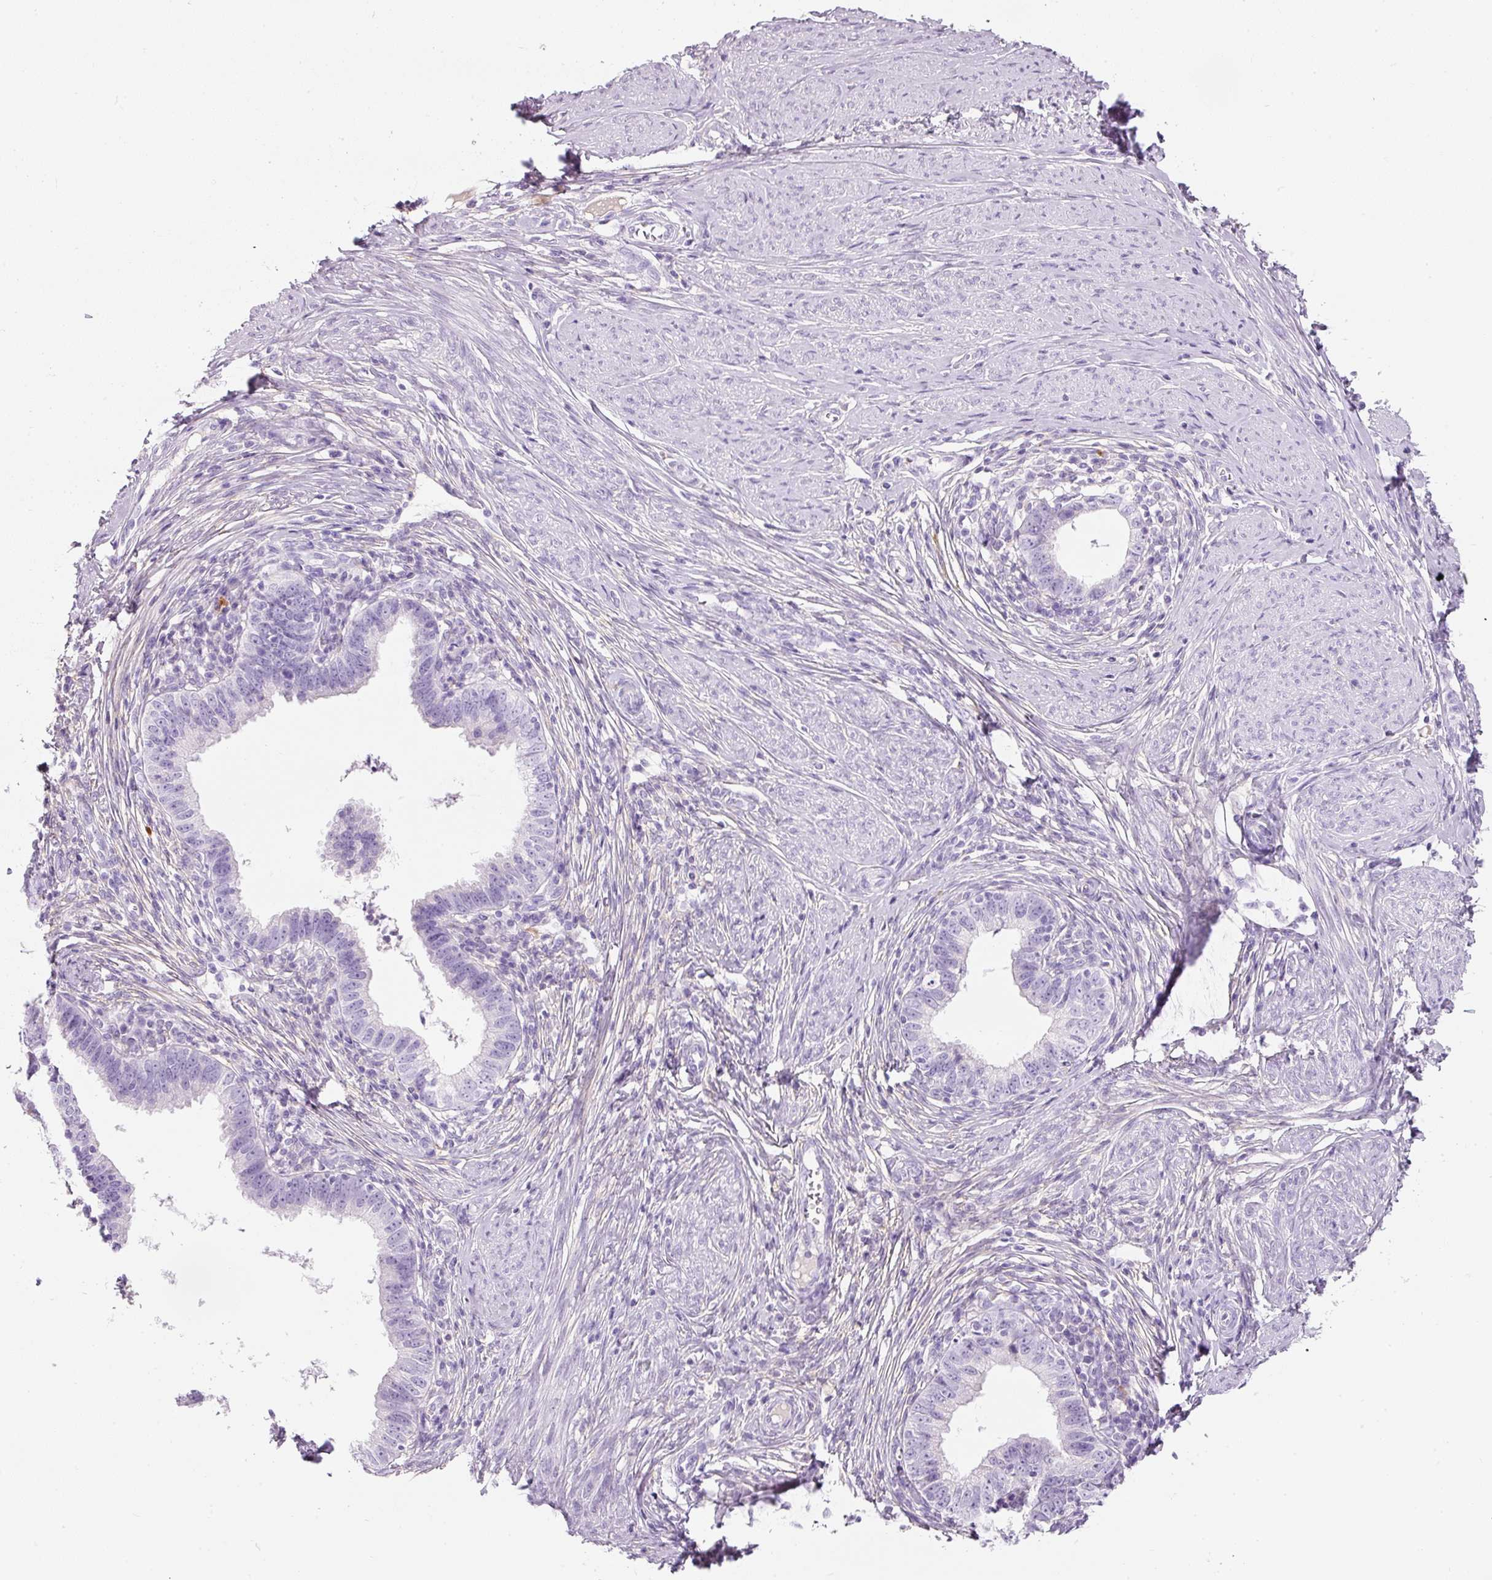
{"staining": {"intensity": "negative", "quantity": "none", "location": "none"}, "tissue": "cervical cancer", "cell_type": "Tumor cells", "image_type": "cancer", "snomed": [{"axis": "morphology", "description": "Adenocarcinoma, NOS"}, {"axis": "topography", "description": "Cervix"}], "caption": "This is an immunohistochemistry (IHC) image of cervical cancer (adenocarcinoma). There is no positivity in tumor cells.", "gene": "DNM1", "patient": {"sex": "female", "age": 36}}